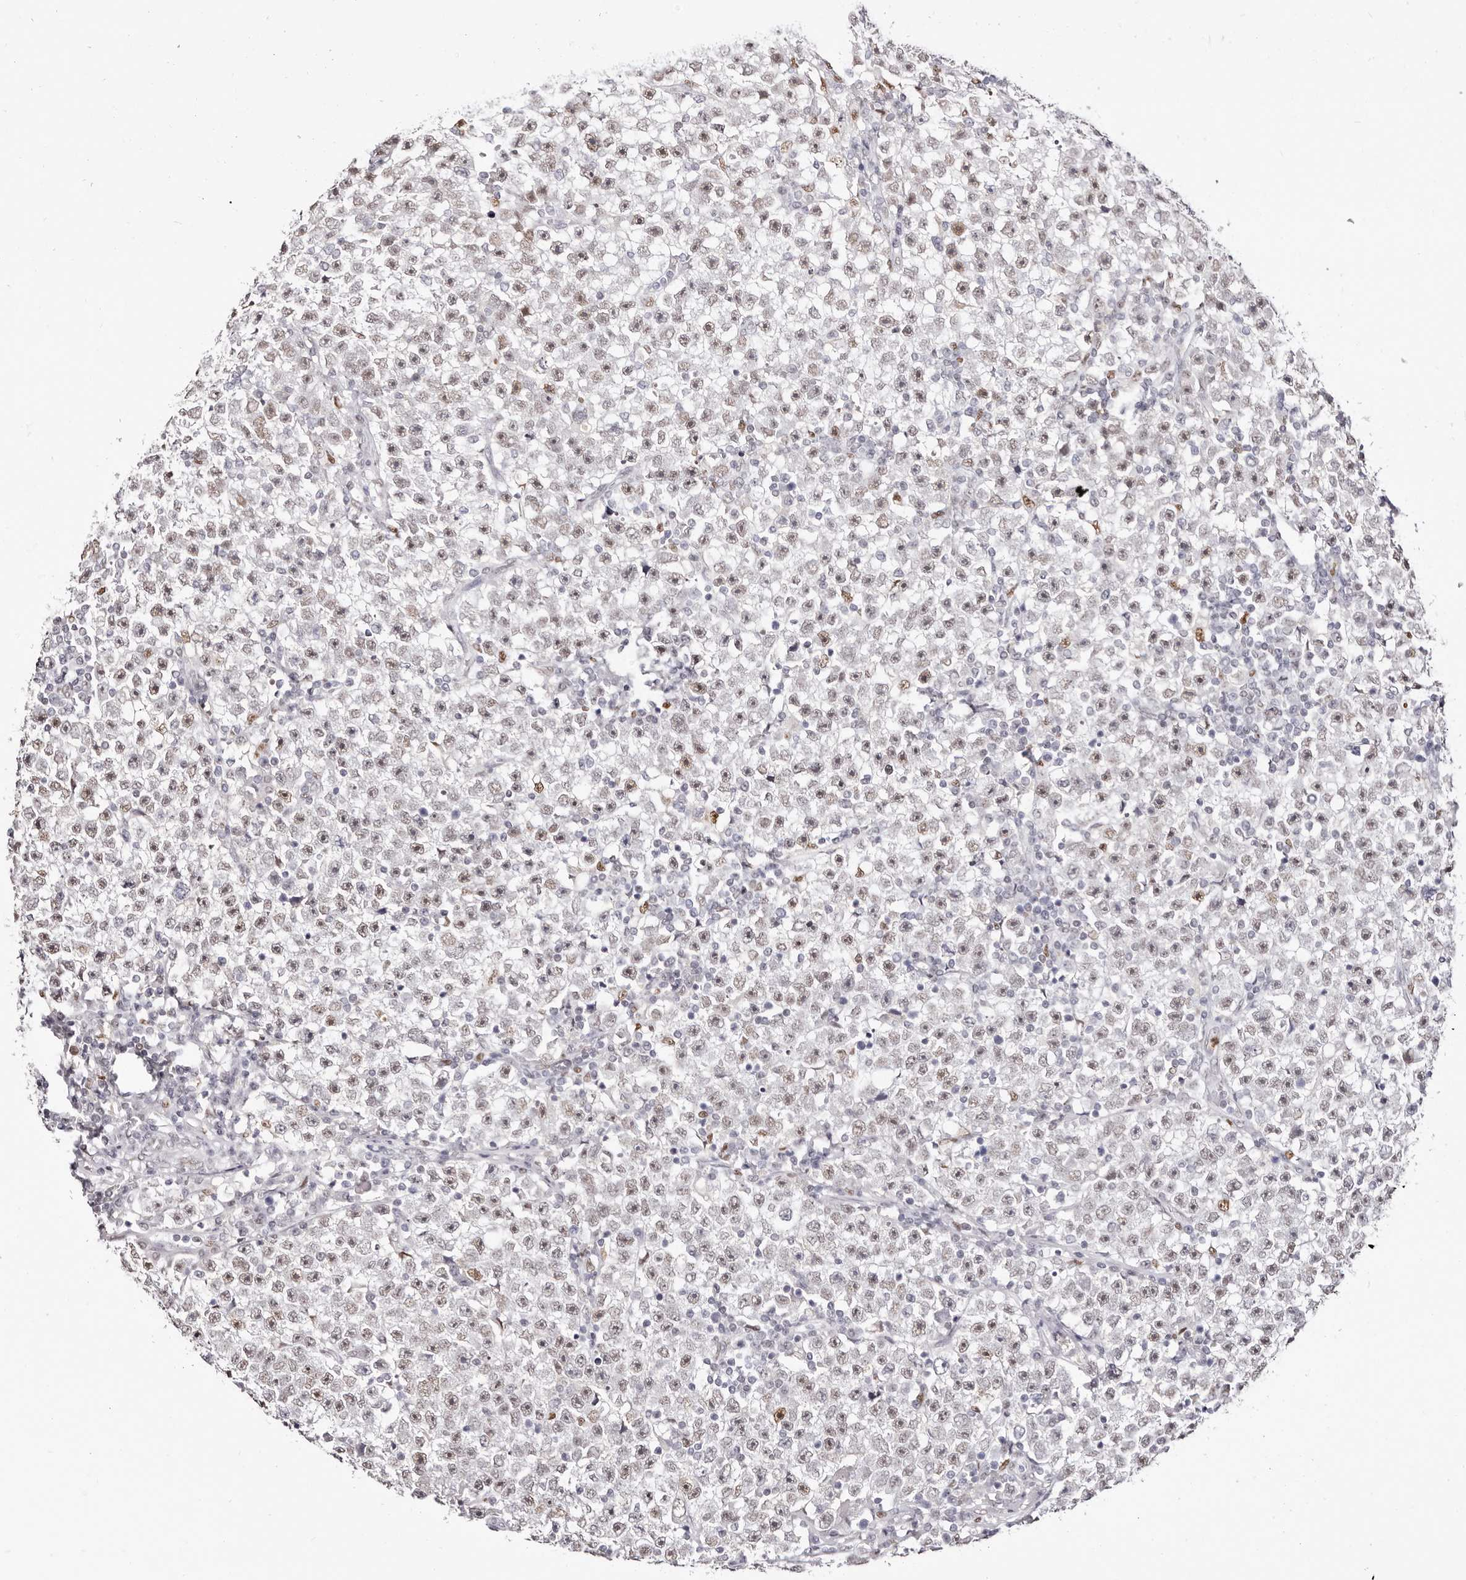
{"staining": {"intensity": "weak", "quantity": ">75%", "location": "nuclear"}, "tissue": "testis cancer", "cell_type": "Tumor cells", "image_type": "cancer", "snomed": [{"axis": "morphology", "description": "Seminoma, NOS"}, {"axis": "topography", "description": "Testis"}], "caption": "Human seminoma (testis) stained with a brown dye shows weak nuclear positive staining in about >75% of tumor cells.", "gene": "TKT", "patient": {"sex": "male", "age": 22}}